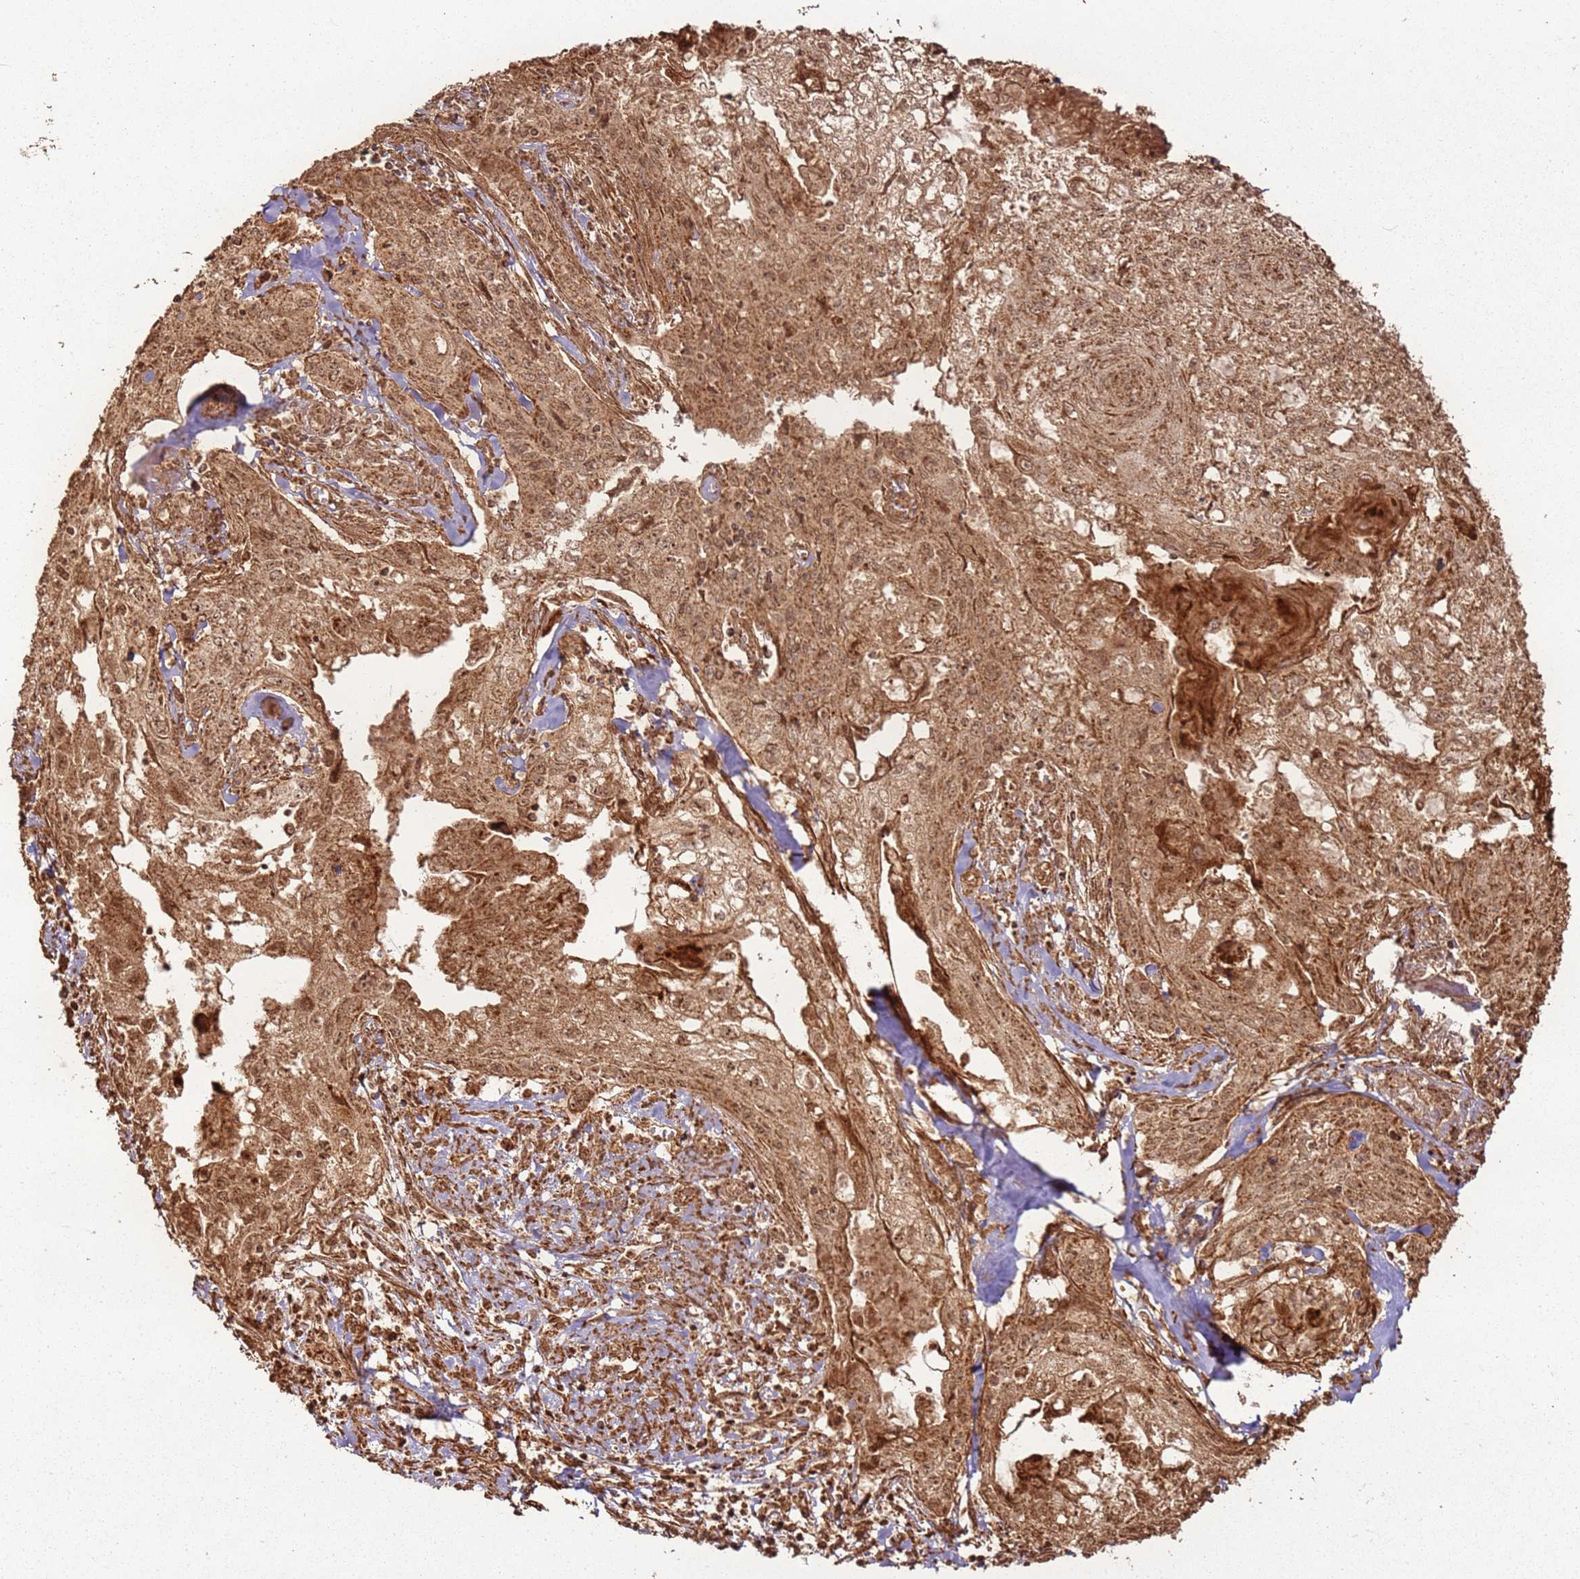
{"staining": {"intensity": "moderate", "quantity": ">75%", "location": "cytoplasmic/membranous,nuclear"}, "tissue": "cervical cancer", "cell_type": "Tumor cells", "image_type": "cancer", "snomed": [{"axis": "morphology", "description": "Squamous cell carcinoma, NOS"}, {"axis": "topography", "description": "Cervix"}], "caption": "Cervical cancer stained for a protein (brown) demonstrates moderate cytoplasmic/membranous and nuclear positive positivity in about >75% of tumor cells.", "gene": "MRPS6", "patient": {"sex": "female", "age": 67}}